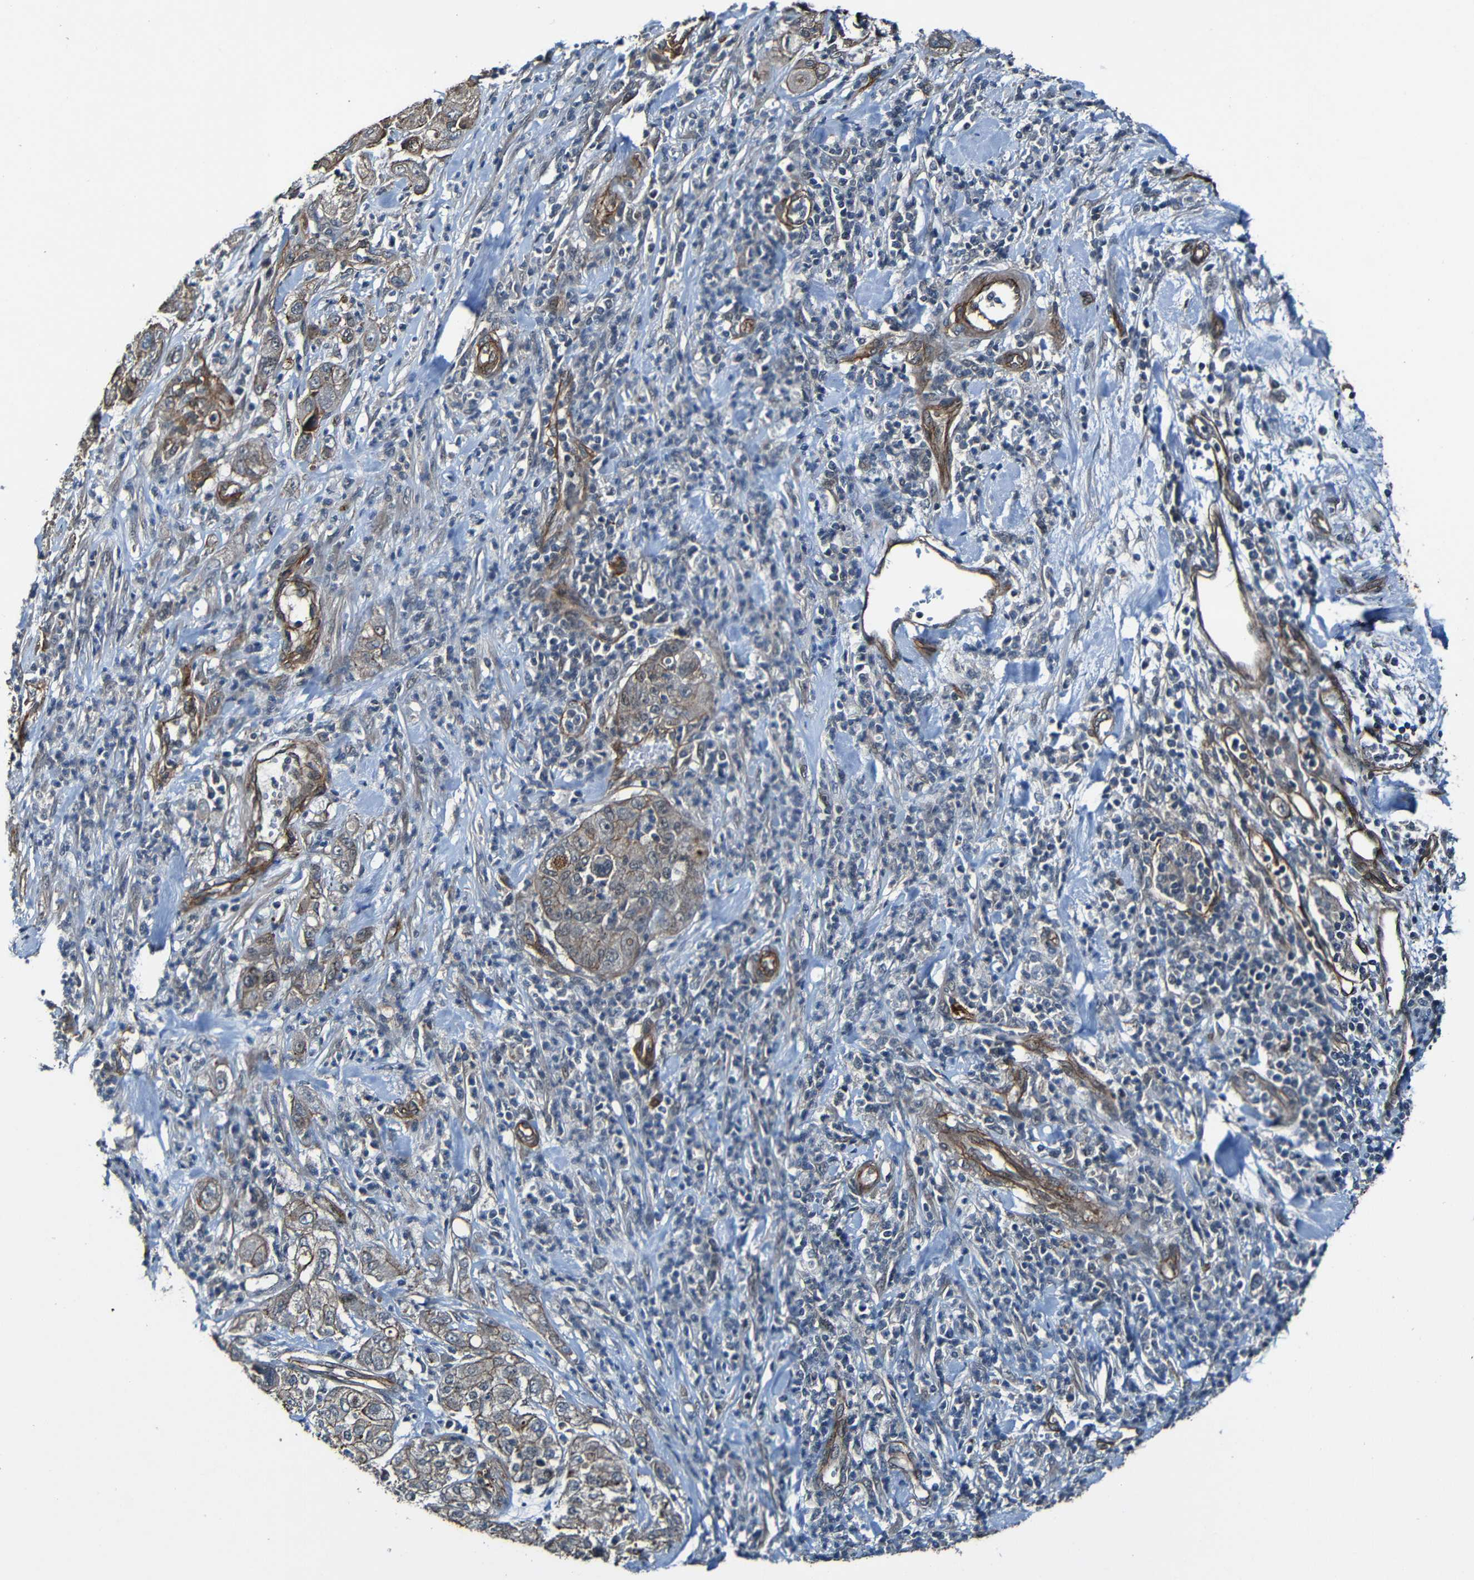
{"staining": {"intensity": "weak", "quantity": "25%-75%", "location": "cytoplasmic/membranous"}, "tissue": "pancreatic cancer", "cell_type": "Tumor cells", "image_type": "cancer", "snomed": [{"axis": "morphology", "description": "Adenocarcinoma, NOS"}, {"axis": "topography", "description": "Pancreas"}], "caption": "Immunohistochemistry photomicrograph of neoplastic tissue: pancreatic adenocarcinoma stained using immunohistochemistry (IHC) demonstrates low levels of weak protein expression localized specifically in the cytoplasmic/membranous of tumor cells, appearing as a cytoplasmic/membranous brown color.", "gene": "LGR5", "patient": {"sex": "female", "age": 78}}